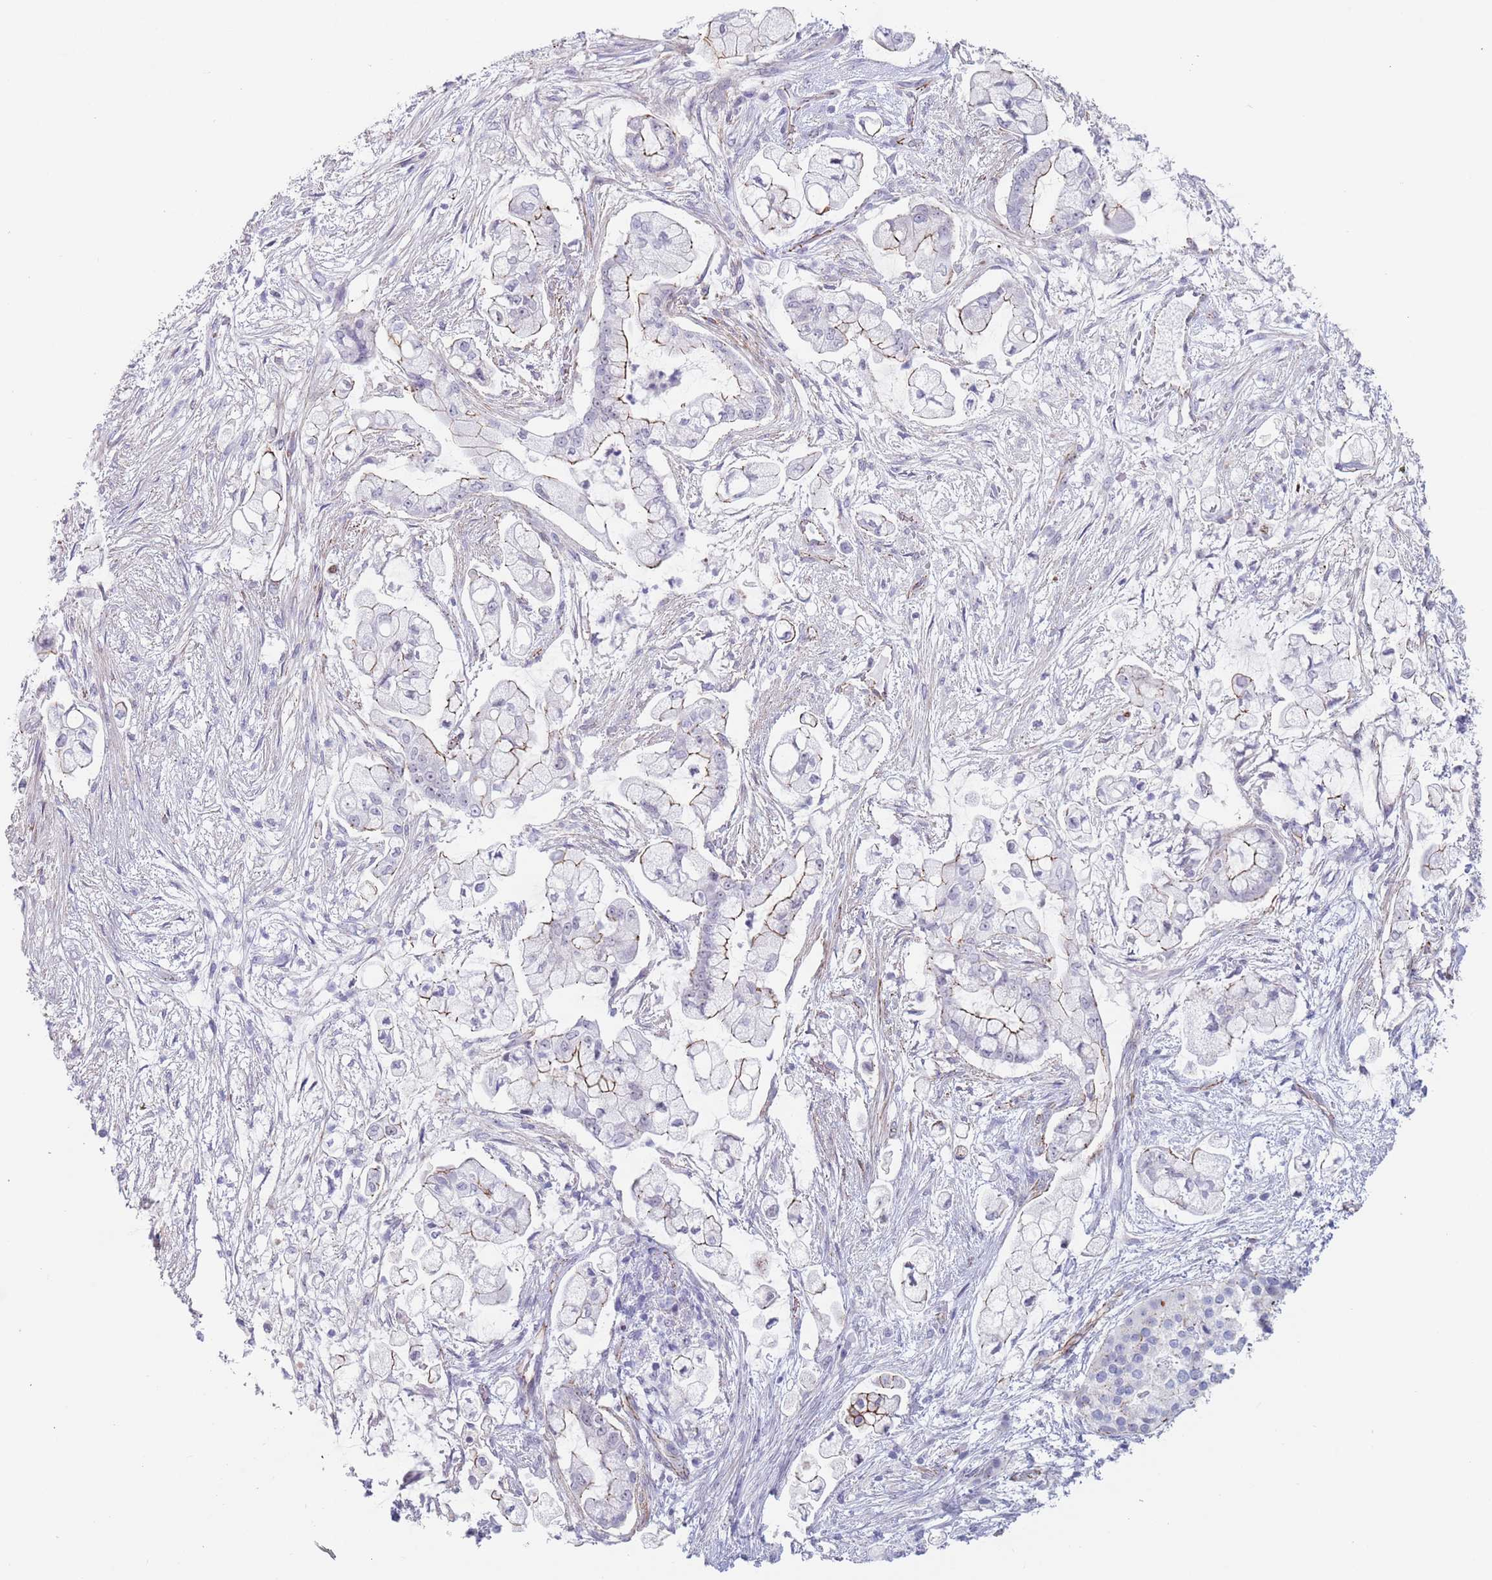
{"staining": {"intensity": "weak", "quantity": "<25%", "location": "cytoplasmic/membranous"}, "tissue": "pancreatic cancer", "cell_type": "Tumor cells", "image_type": "cancer", "snomed": [{"axis": "morphology", "description": "Adenocarcinoma, NOS"}, {"axis": "topography", "description": "Pancreas"}], "caption": "Tumor cells show no significant positivity in adenocarcinoma (pancreatic).", "gene": "OR5A2", "patient": {"sex": "female", "age": 69}}